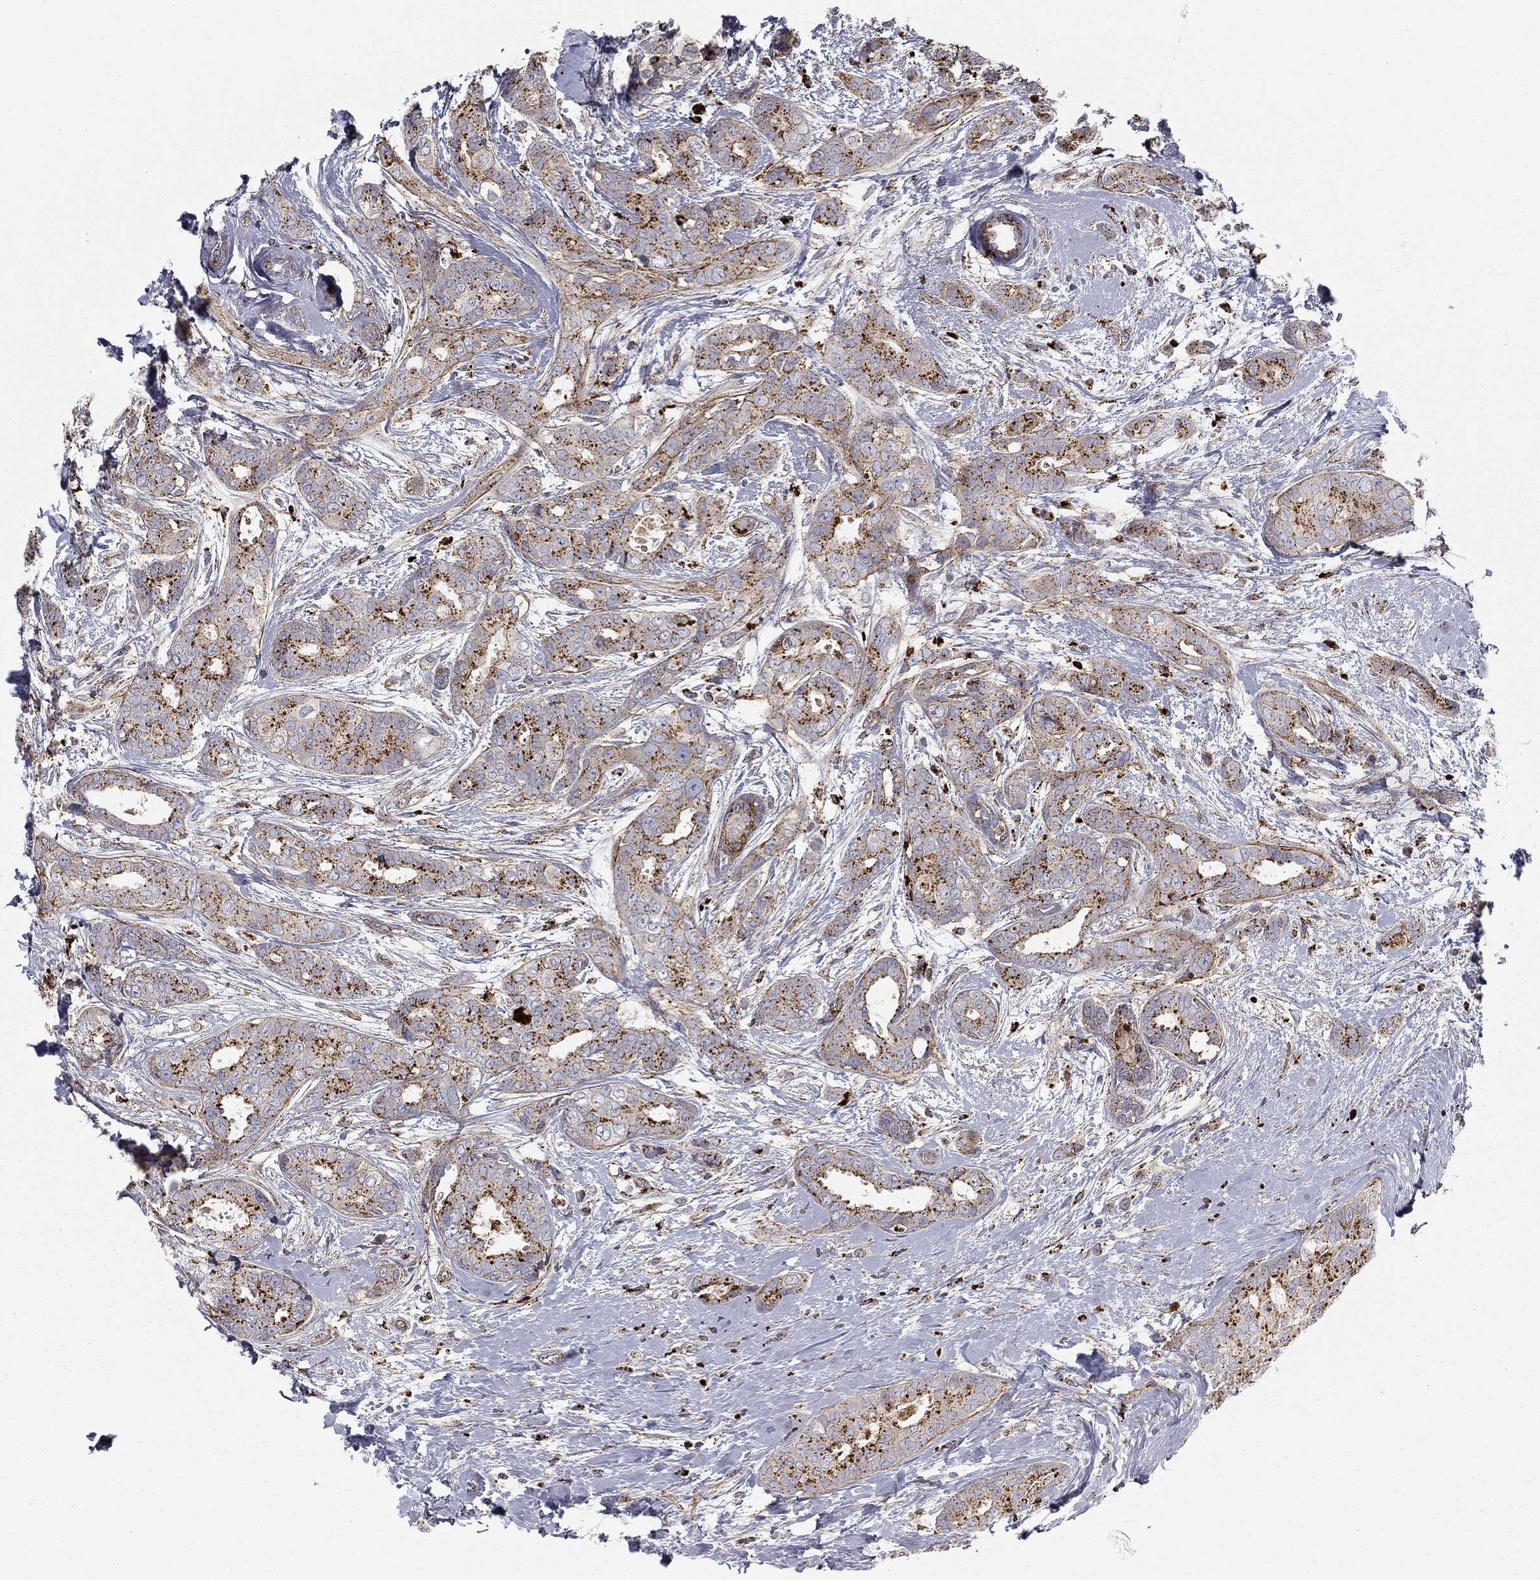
{"staining": {"intensity": "strong", "quantity": "25%-75%", "location": "cytoplasmic/membranous"}, "tissue": "breast cancer", "cell_type": "Tumor cells", "image_type": "cancer", "snomed": [{"axis": "morphology", "description": "Duct carcinoma"}, {"axis": "topography", "description": "Breast"}], "caption": "IHC (DAB (3,3'-diaminobenzidine)) staining of breast cancer (infiltrating ductal carcinoma) demonstrates strong cytoplasmic/membranous protein positivity in about 25%-75% of tumor cells.", "gene": "CTSA", "patient": {"sex": "female", "age": 45}}